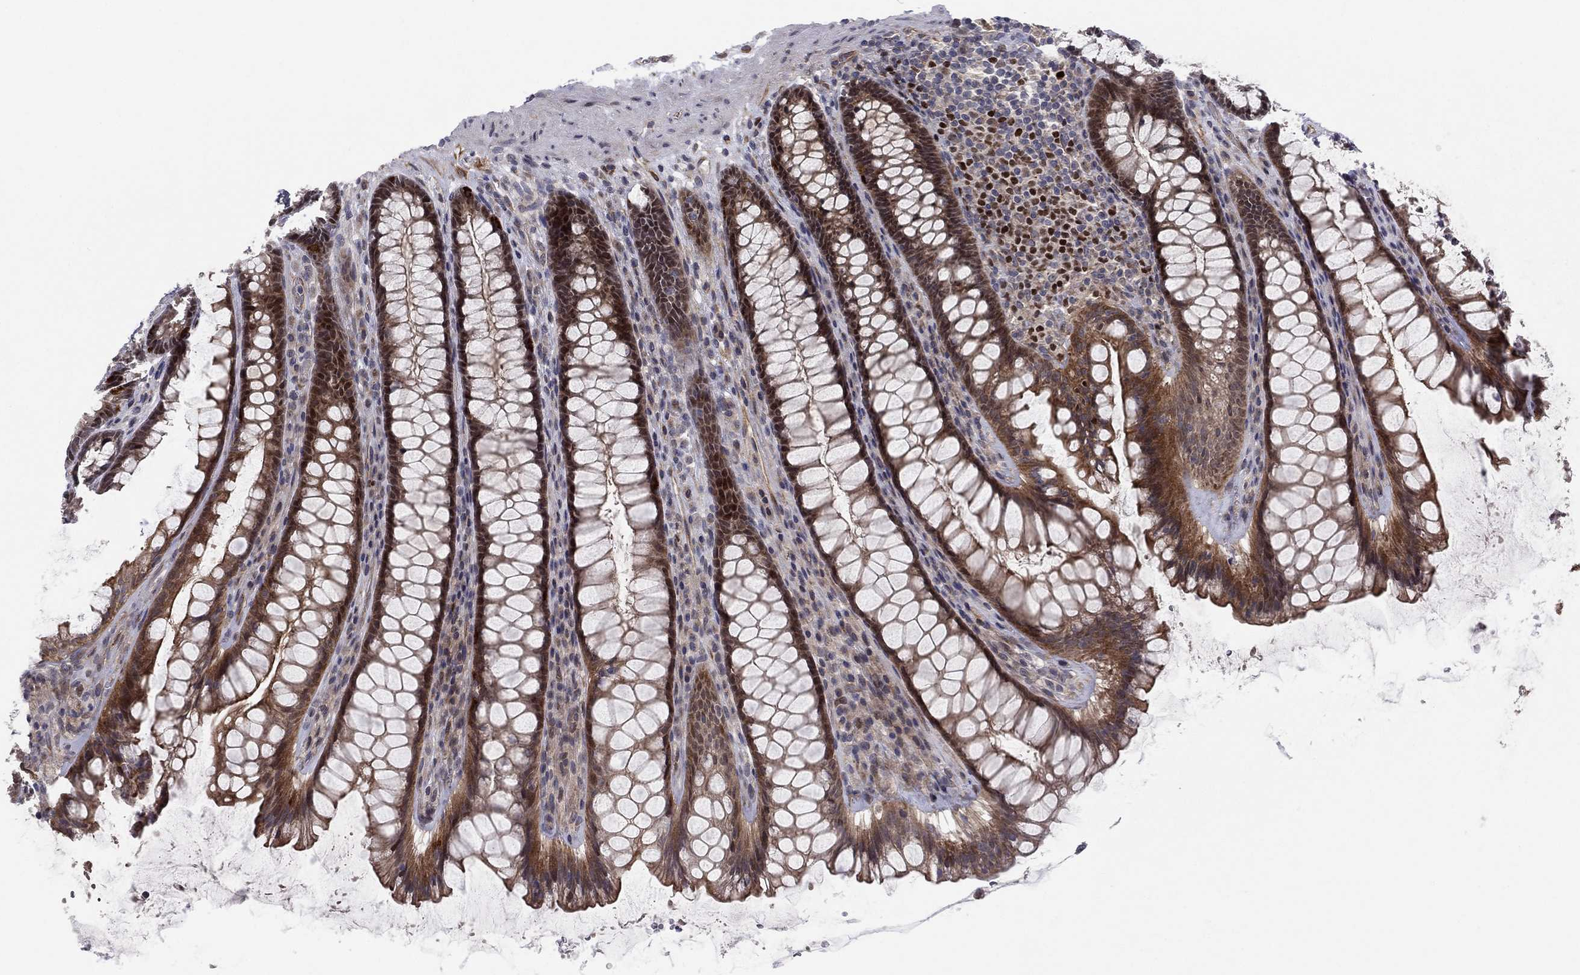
{"staining": {"intensity": "moderate", "quantity": "25%-75%", "location": "cytoplasmic/membranous"}, "tissue": "rectum", "cell_type": "Glandular cells", "image_type": "normal", "snomed": [{"axis": "morphology", "description": "Normal tissue, NOS"}, {"axis": "topography", "description": "Rectum"}], "caption": "Rectum stained for a protein exhibits moderate cytoplasmic/membranous positivity in glandular cells. (brown staining indicates protein expression, while blue staining denotes nuclei).", "gene": "BCL11A", "patient": {"sex": "male", "age": 72}}